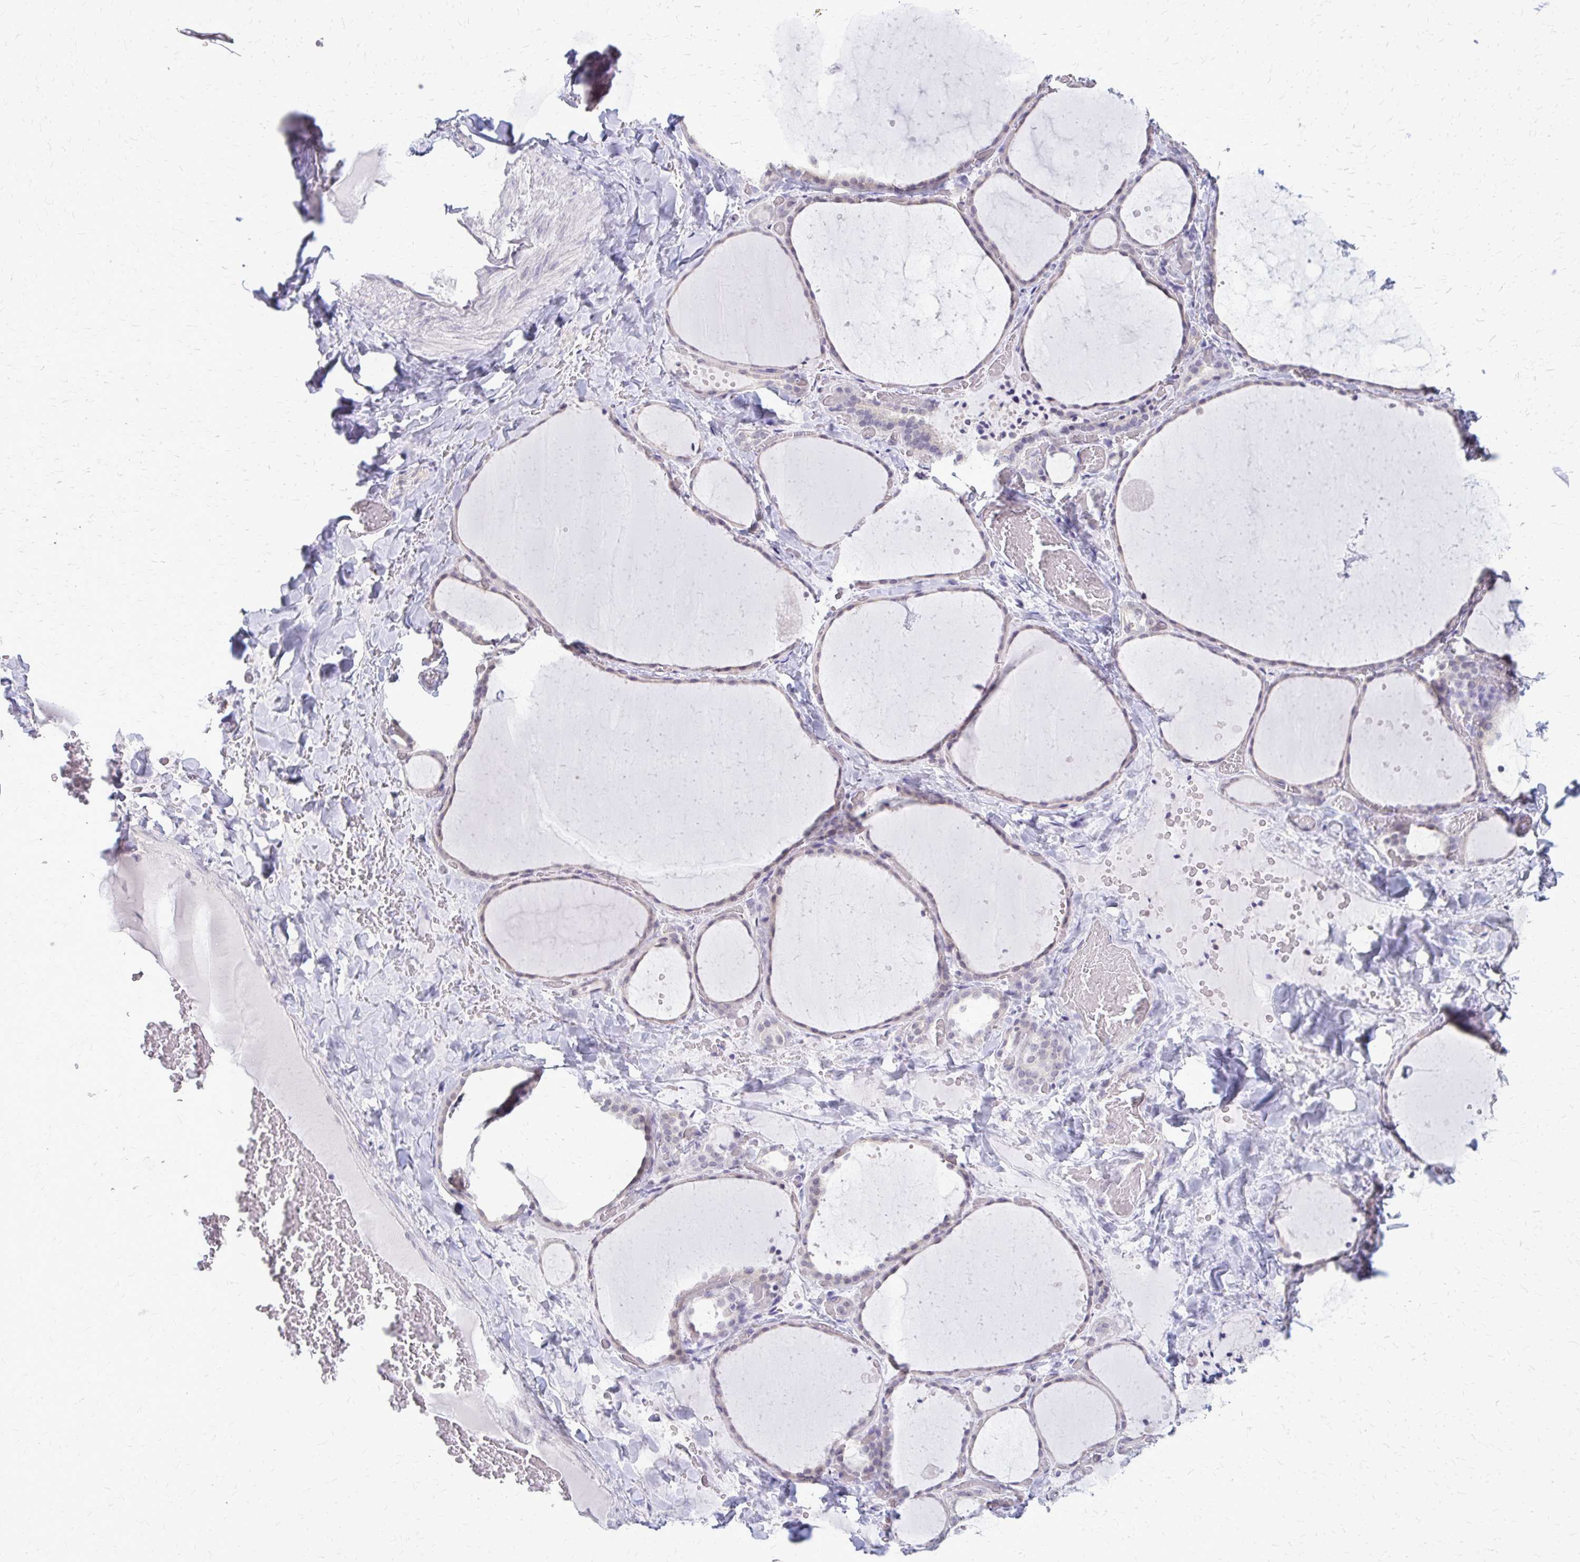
{"staining": {"intensity": "negative", "quantity": "none", "location": "none"}, "tissue": "thyroid gland", "cell_type": "Glandular cells", "image_type": "normal", "snomed": [{"axis": "morphology", "description": "Normal tissue, NOS"}, {"axis": "topography", "description": "Thyroid gland"}], "caption": "High magnification brightfield microscopy of normal thyroid gland stained with DAB (3,3'-diaminobenzidine) (brown) and counterstained with hematoxylin (blue): glandular cells show no significant staining. The staining is performed using DAB (3,3'-diaminobenzidine) brown chromogen with nuclei counter-stained in using hematoxylin.", "gene": "PLCB1", "patient": {"sex": "female", "age": 36}}